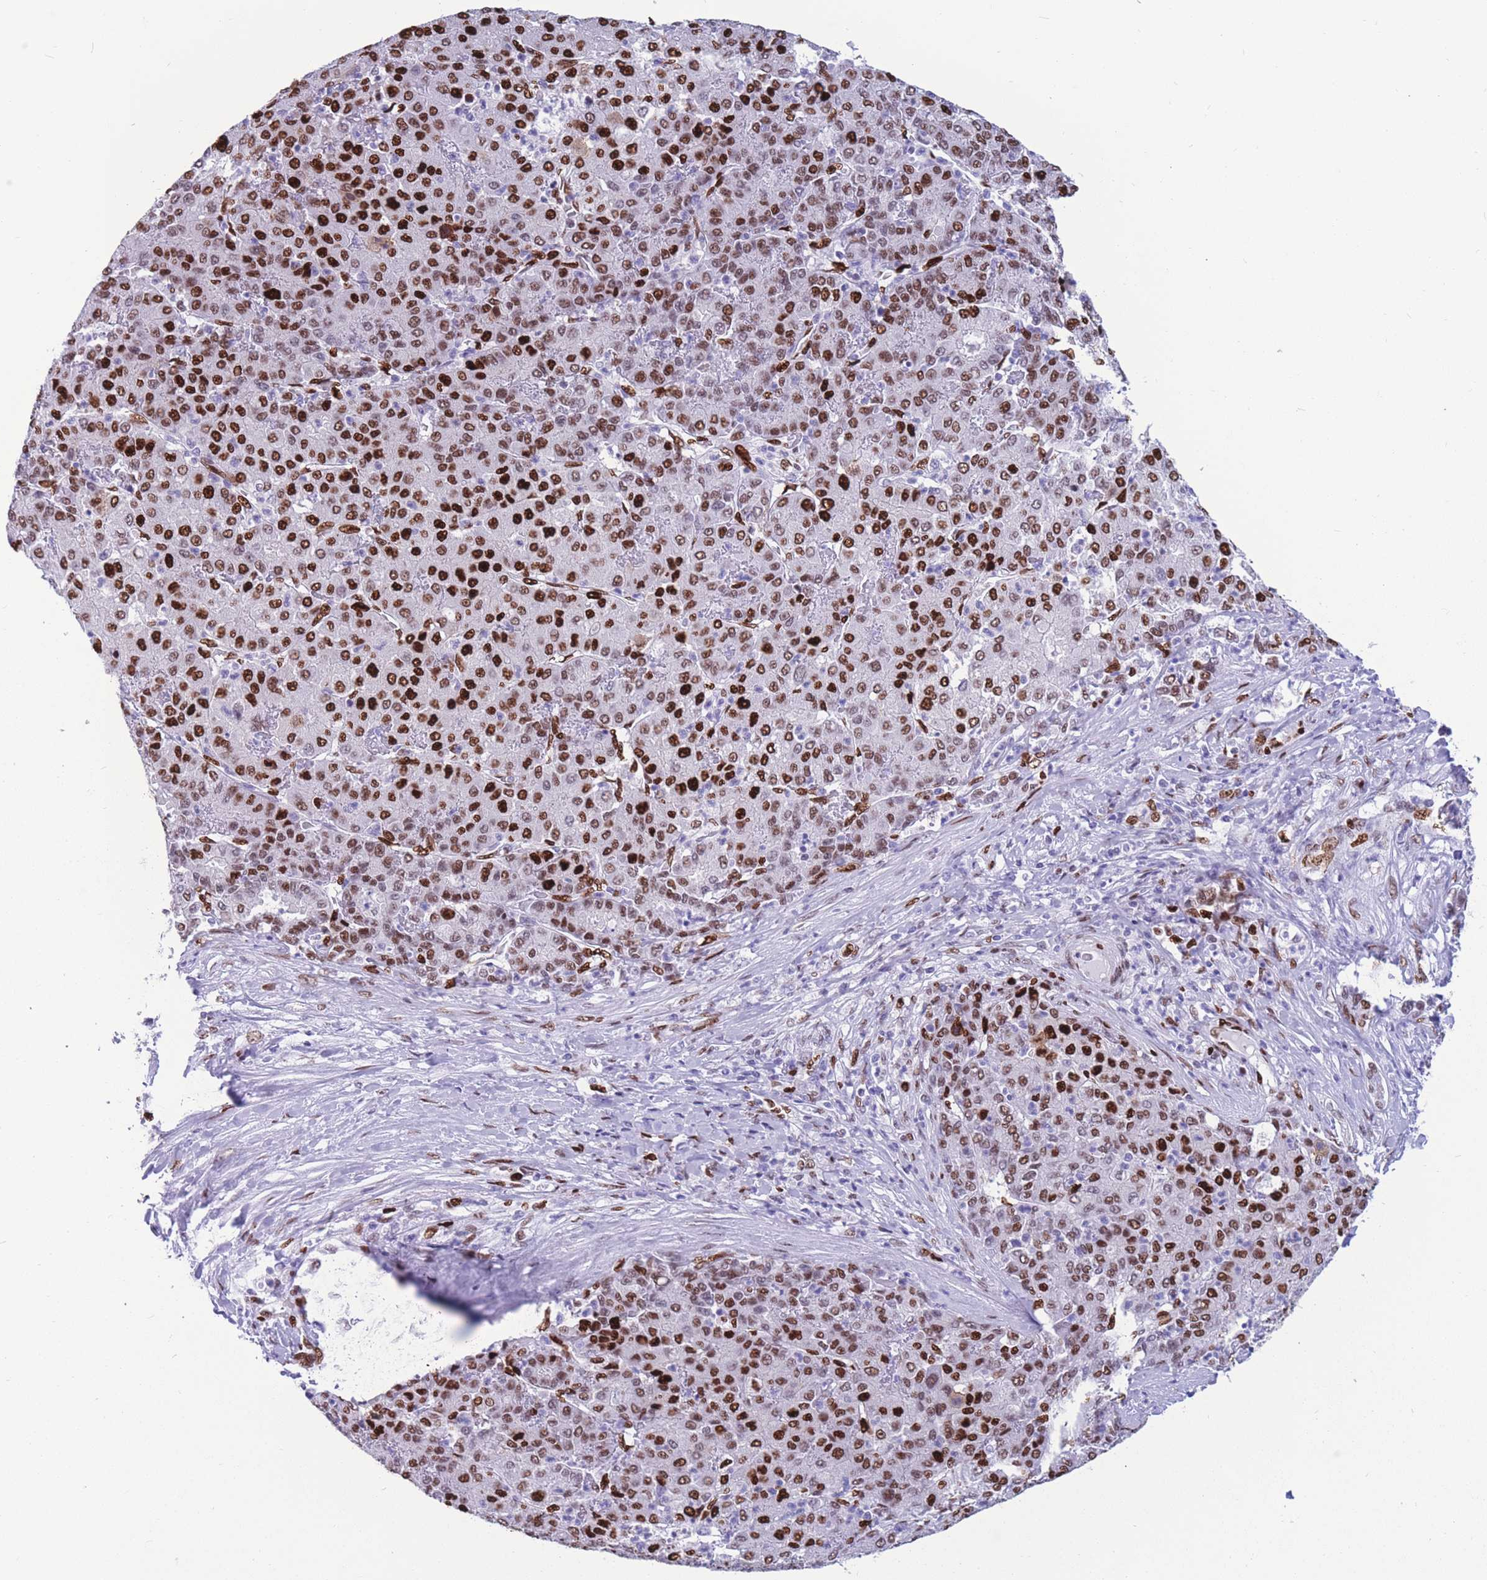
{"staining": {"intensity": "strong", "quantity": ">75%", "location": "nuclear"}, "tissue": "liver cancer", "cell_type": "Tumor cells", "image_type": "cancer", "snomed": [{"axis": "morphology", "description": "Carcinoma, Hepatocellular, NOS"}, {"axis": "topography", "description": "Liver"}], "caption": "Approximately >75% of tumor cells in human hepatocellular carcinoma (liver) show strong nuclear protein positivity as visualized by brown immunohistochemical staining.", "gene": "NASP", "patient": {"sex": "male", "age": 65}}